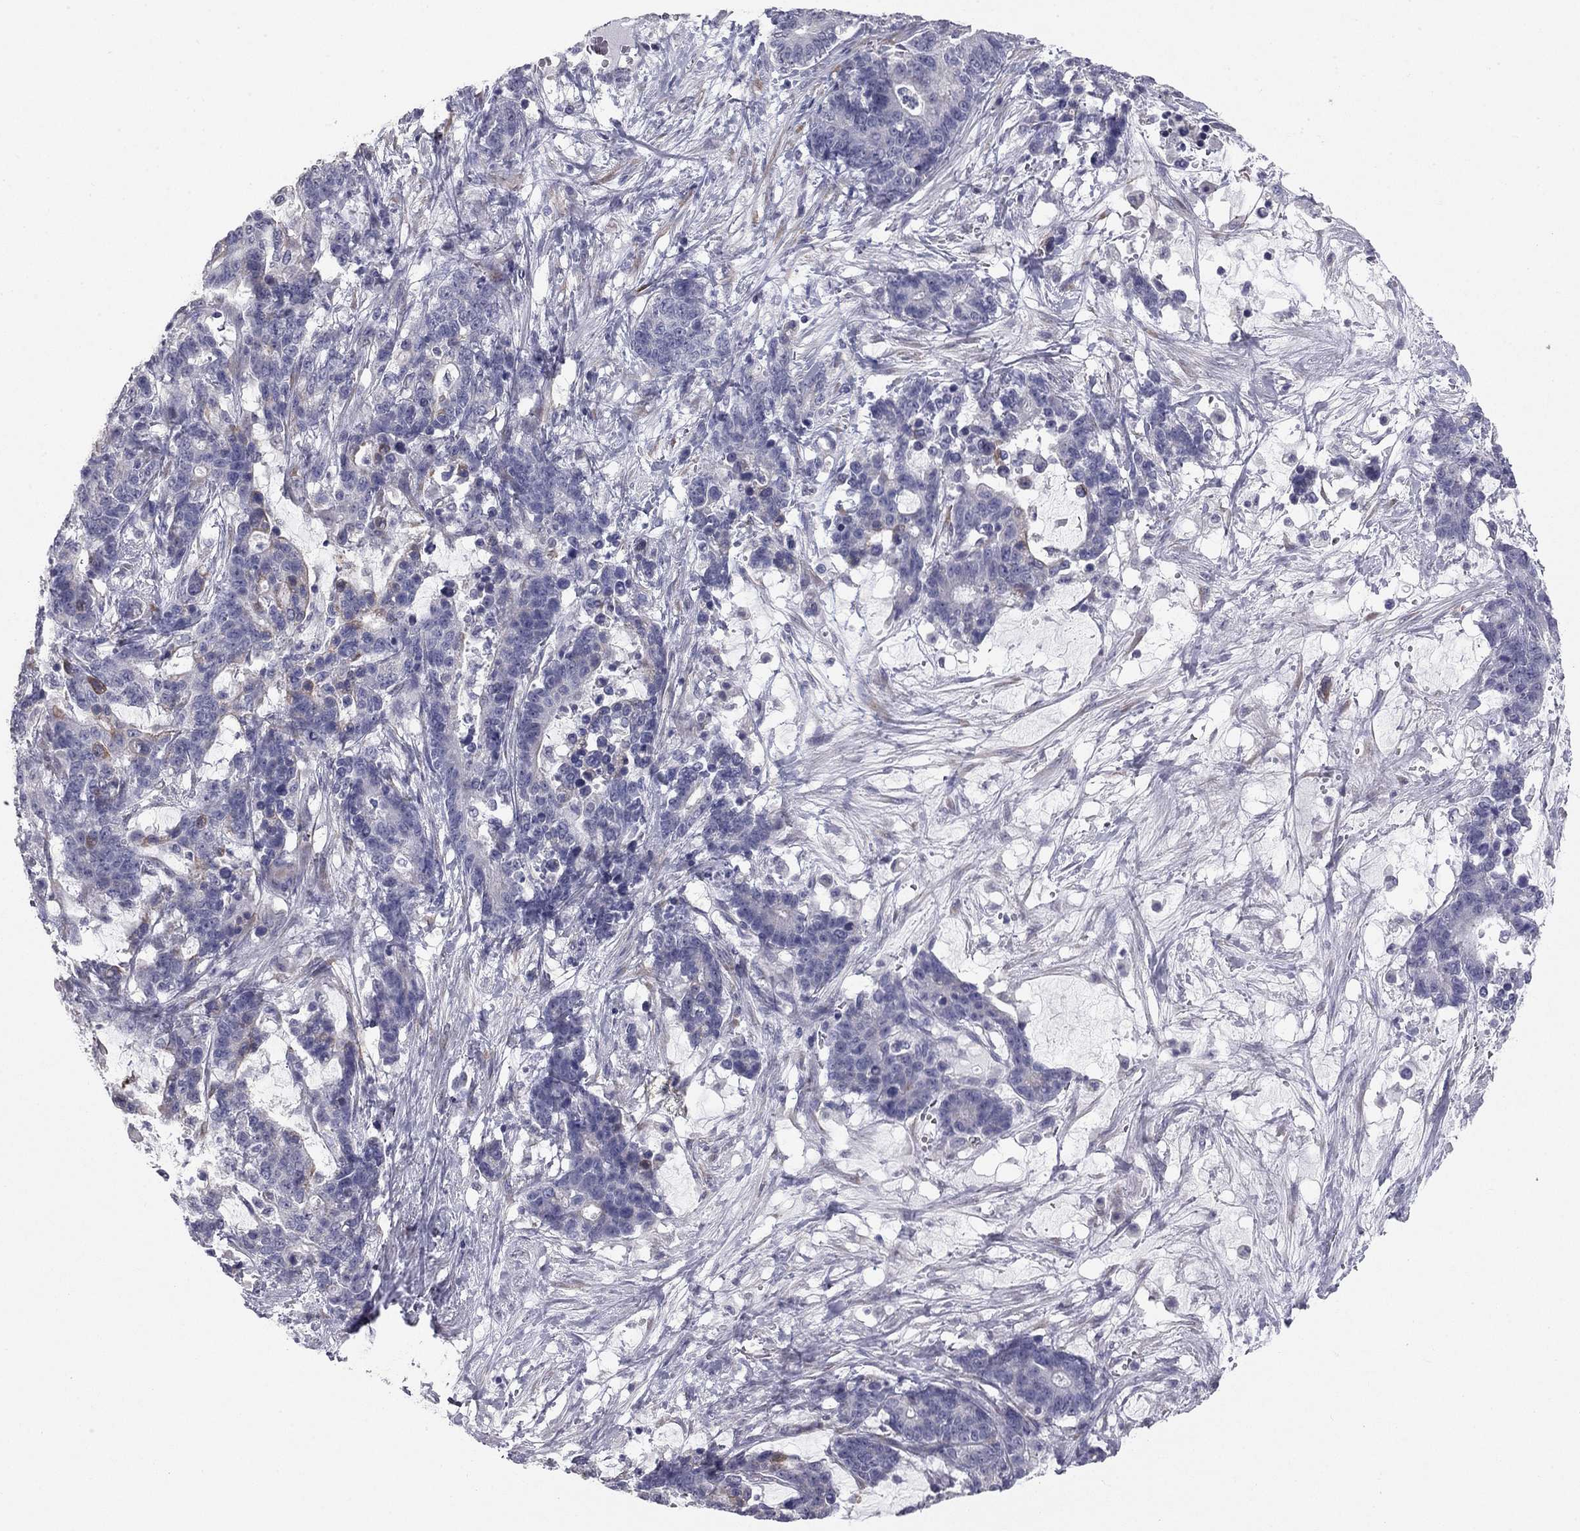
{"staining": {"intensity": "negative", "quantity": "none", "location": "none"}, "tissue": "stomach cancer", "cell_type": "Tumor cells", "image_type": "cancer", "snomed": [{"axis": "morphology", "description": "Normal tissue, NOS"}, {"axis": "morphology", "description": "Adenocarcinoma, NOS"}, {"axis": "topography", "description": "Stomach"}], "caption": "Human adenocarcinoma (stomach) stained for a protein using IHC demonstrates no expression in tumor cells.", "gene": "PRRT2", "patient": {"sex": "female", "age": 64}}